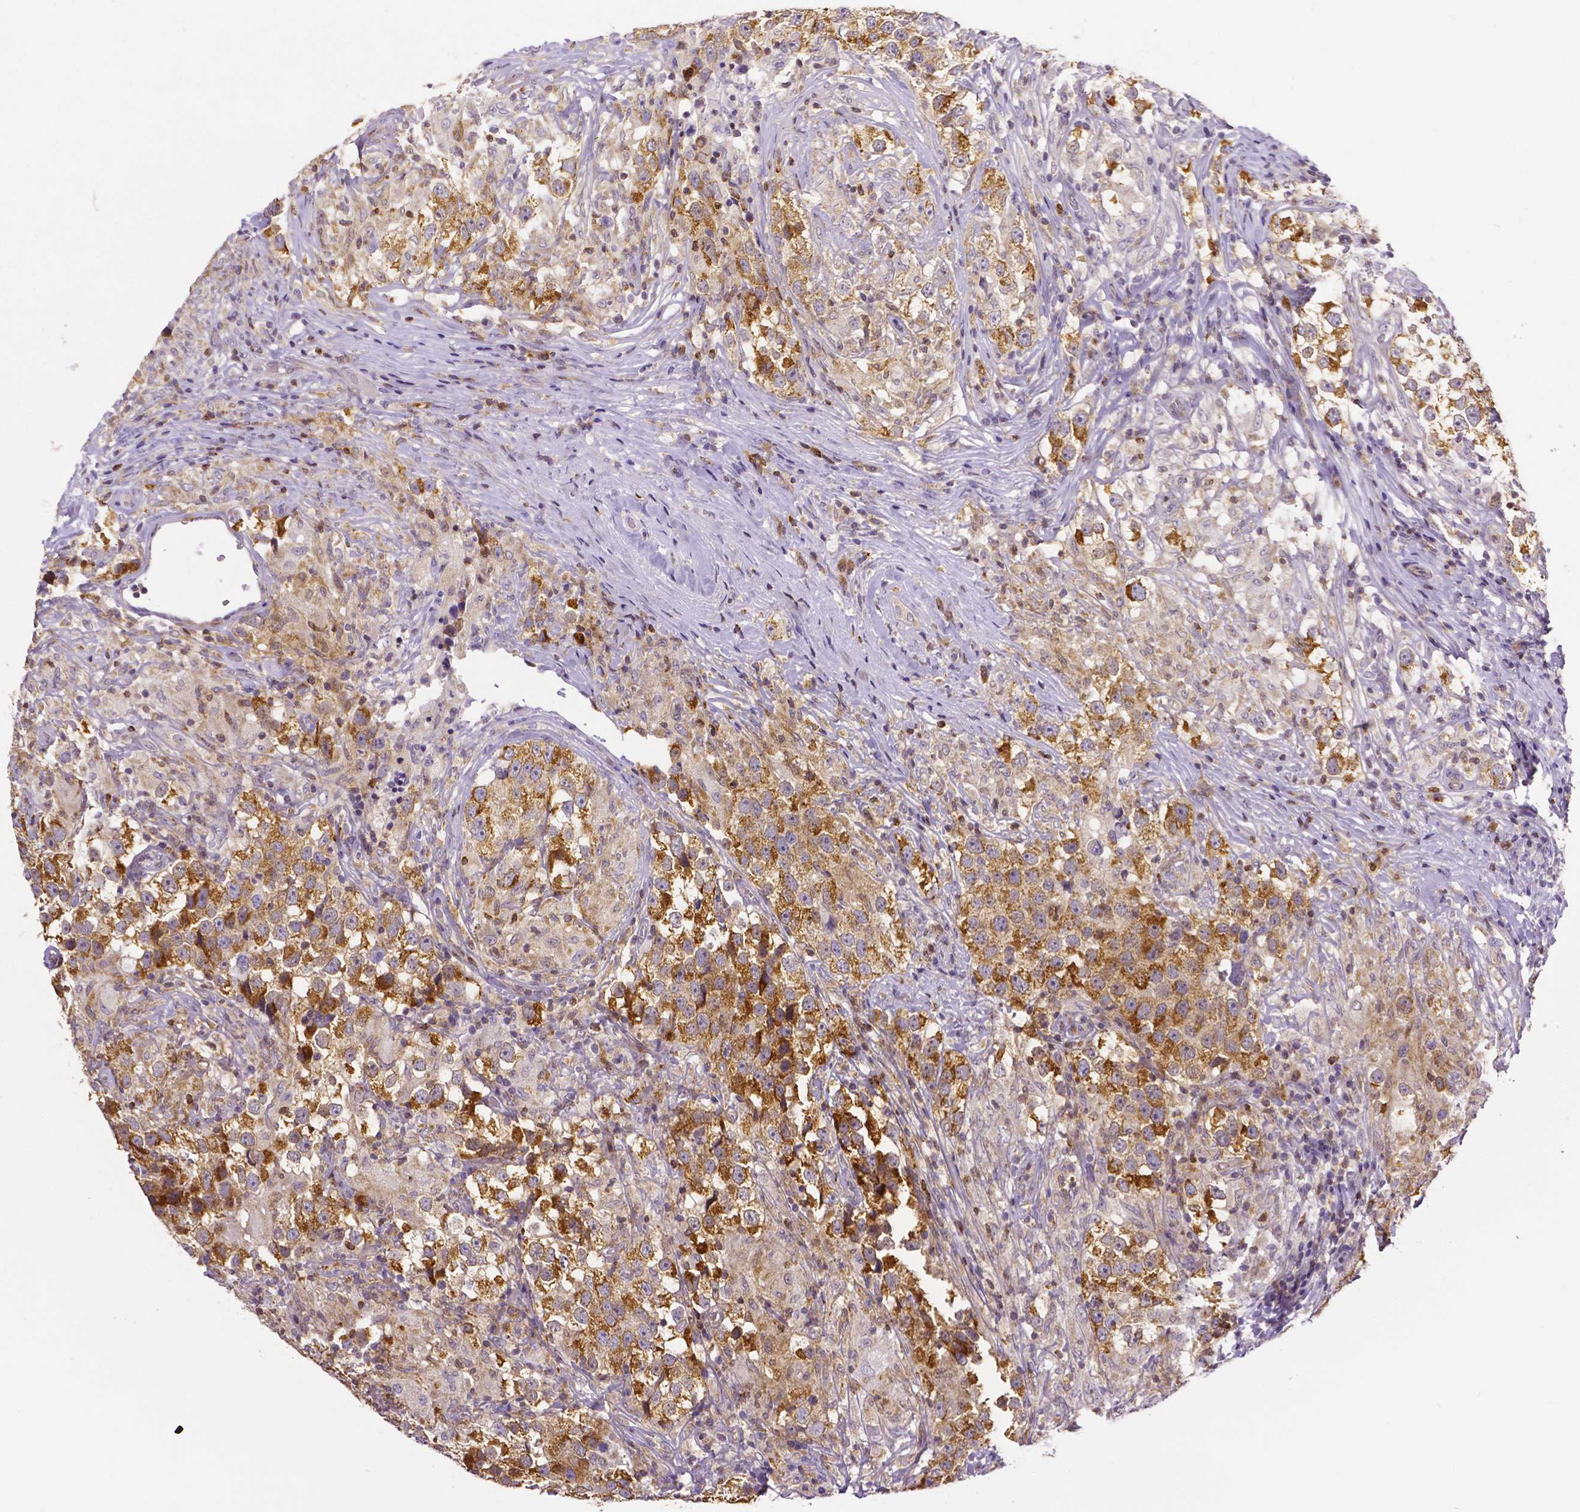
{"staining": {"intensity": "moderate", "quantity": ">75%", "location": "cytoplasmic/membranous"}, "tissue": "testis cancer", "cell_type": "Tumor cells", "image_type": "cancer", "snomed": [{"axis": "morphology", "description": "Seminoma, NOS"}, {"axis": "topography", "description": "Testis"}], "caption": "A photomicrograph of testis cancer stained for a protein demonstrates moderate cytoplasmic/membranous brown staining in tumor cells. Nuclei are stained in blue.", "gene": "MCL1", "patient": {"sex": "male", "age": 46}}